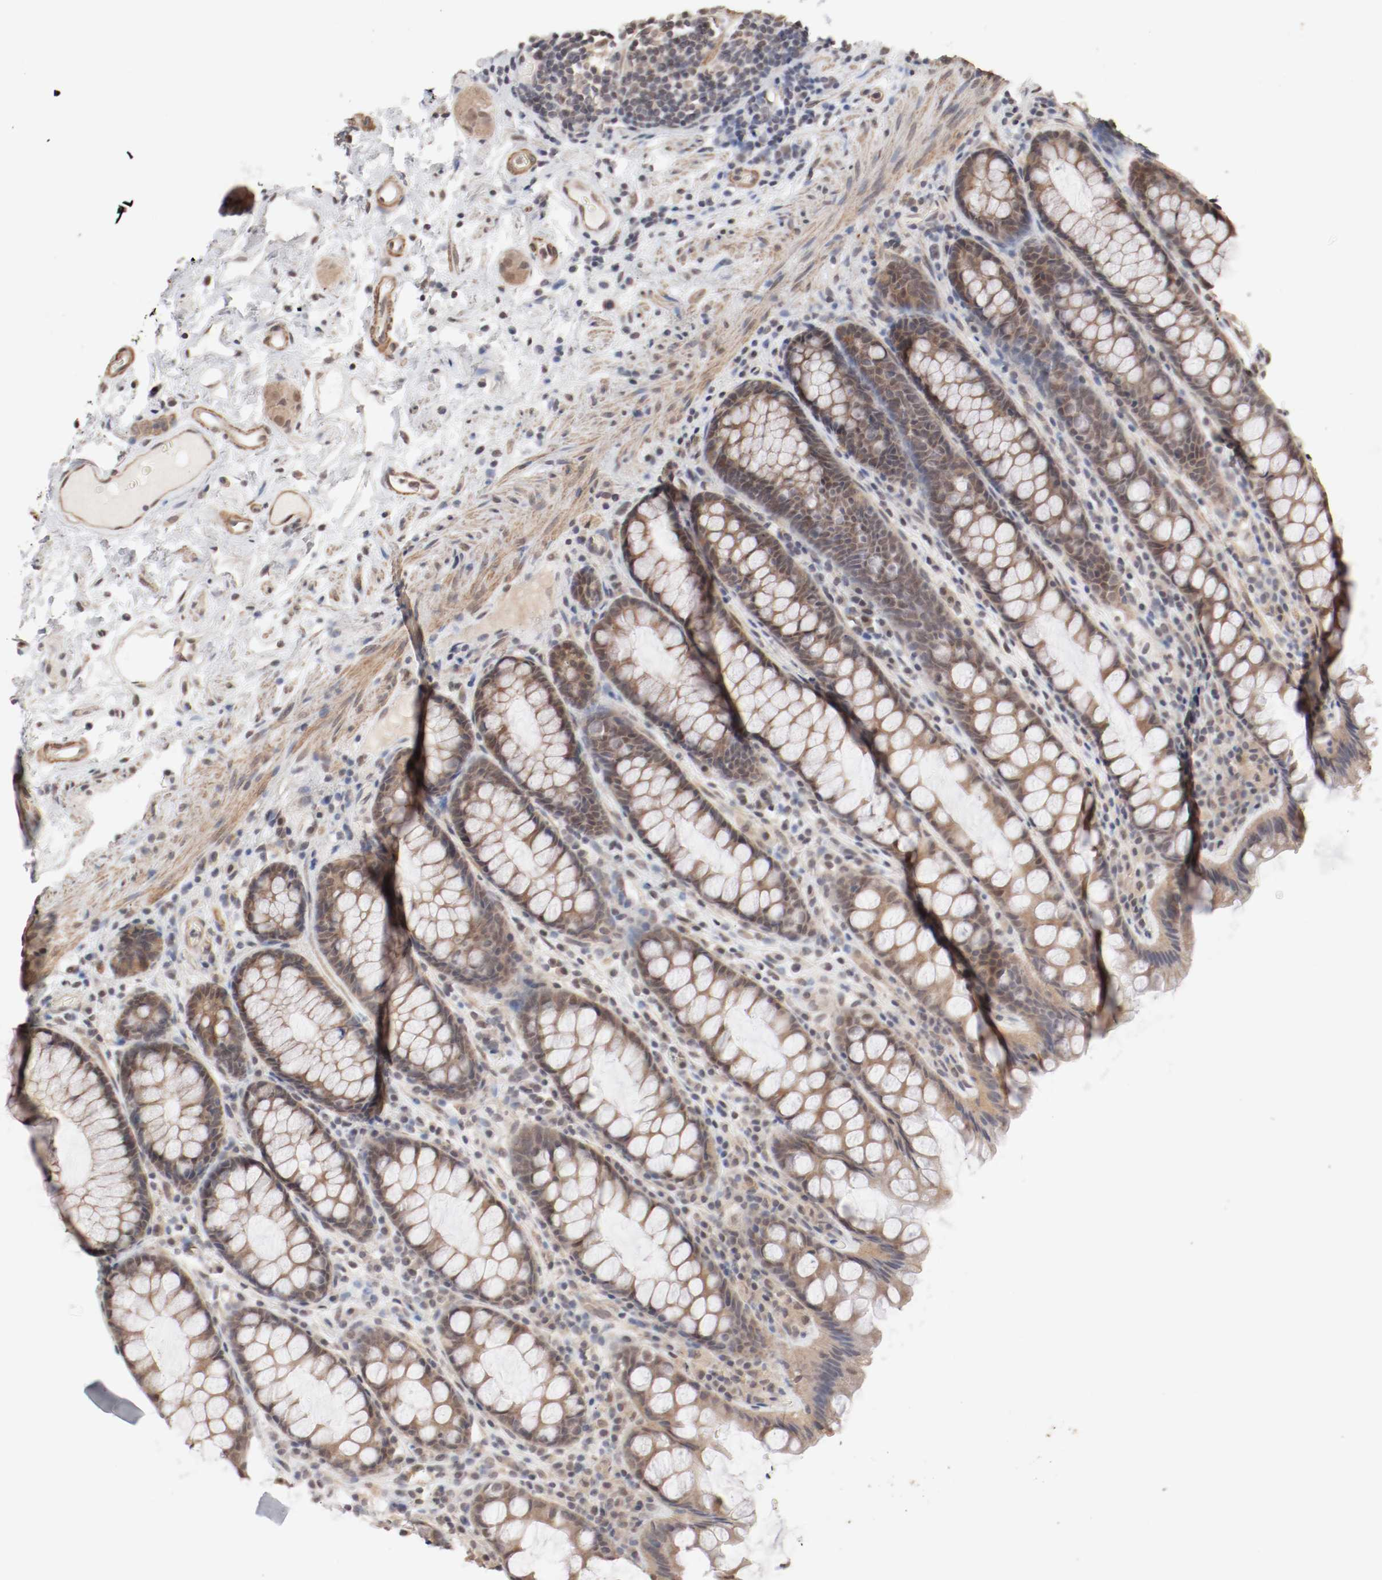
{"staining": {"intensity": "moderate", "quantity": ">75%", "location": "cytoplasmic/membranous,nuclear"}, "tissue": "rectum", "cell_type": "Glandular cells", "image_type": "normal", "snomed": [{"axis": "morphology", "description": "Normal tissue, NOS"}, {"axis": "topography", "description": "Rectum"}], "caption": "A brown stain shows moderate cytoplasmic/membranous,nuclear staining of a protein in glandular cells of normal rectum. (IHC, brightfield microscopy, high magnification).", "gene": "CSNK2B", "patient": {"sex": "male", "age": 92}}